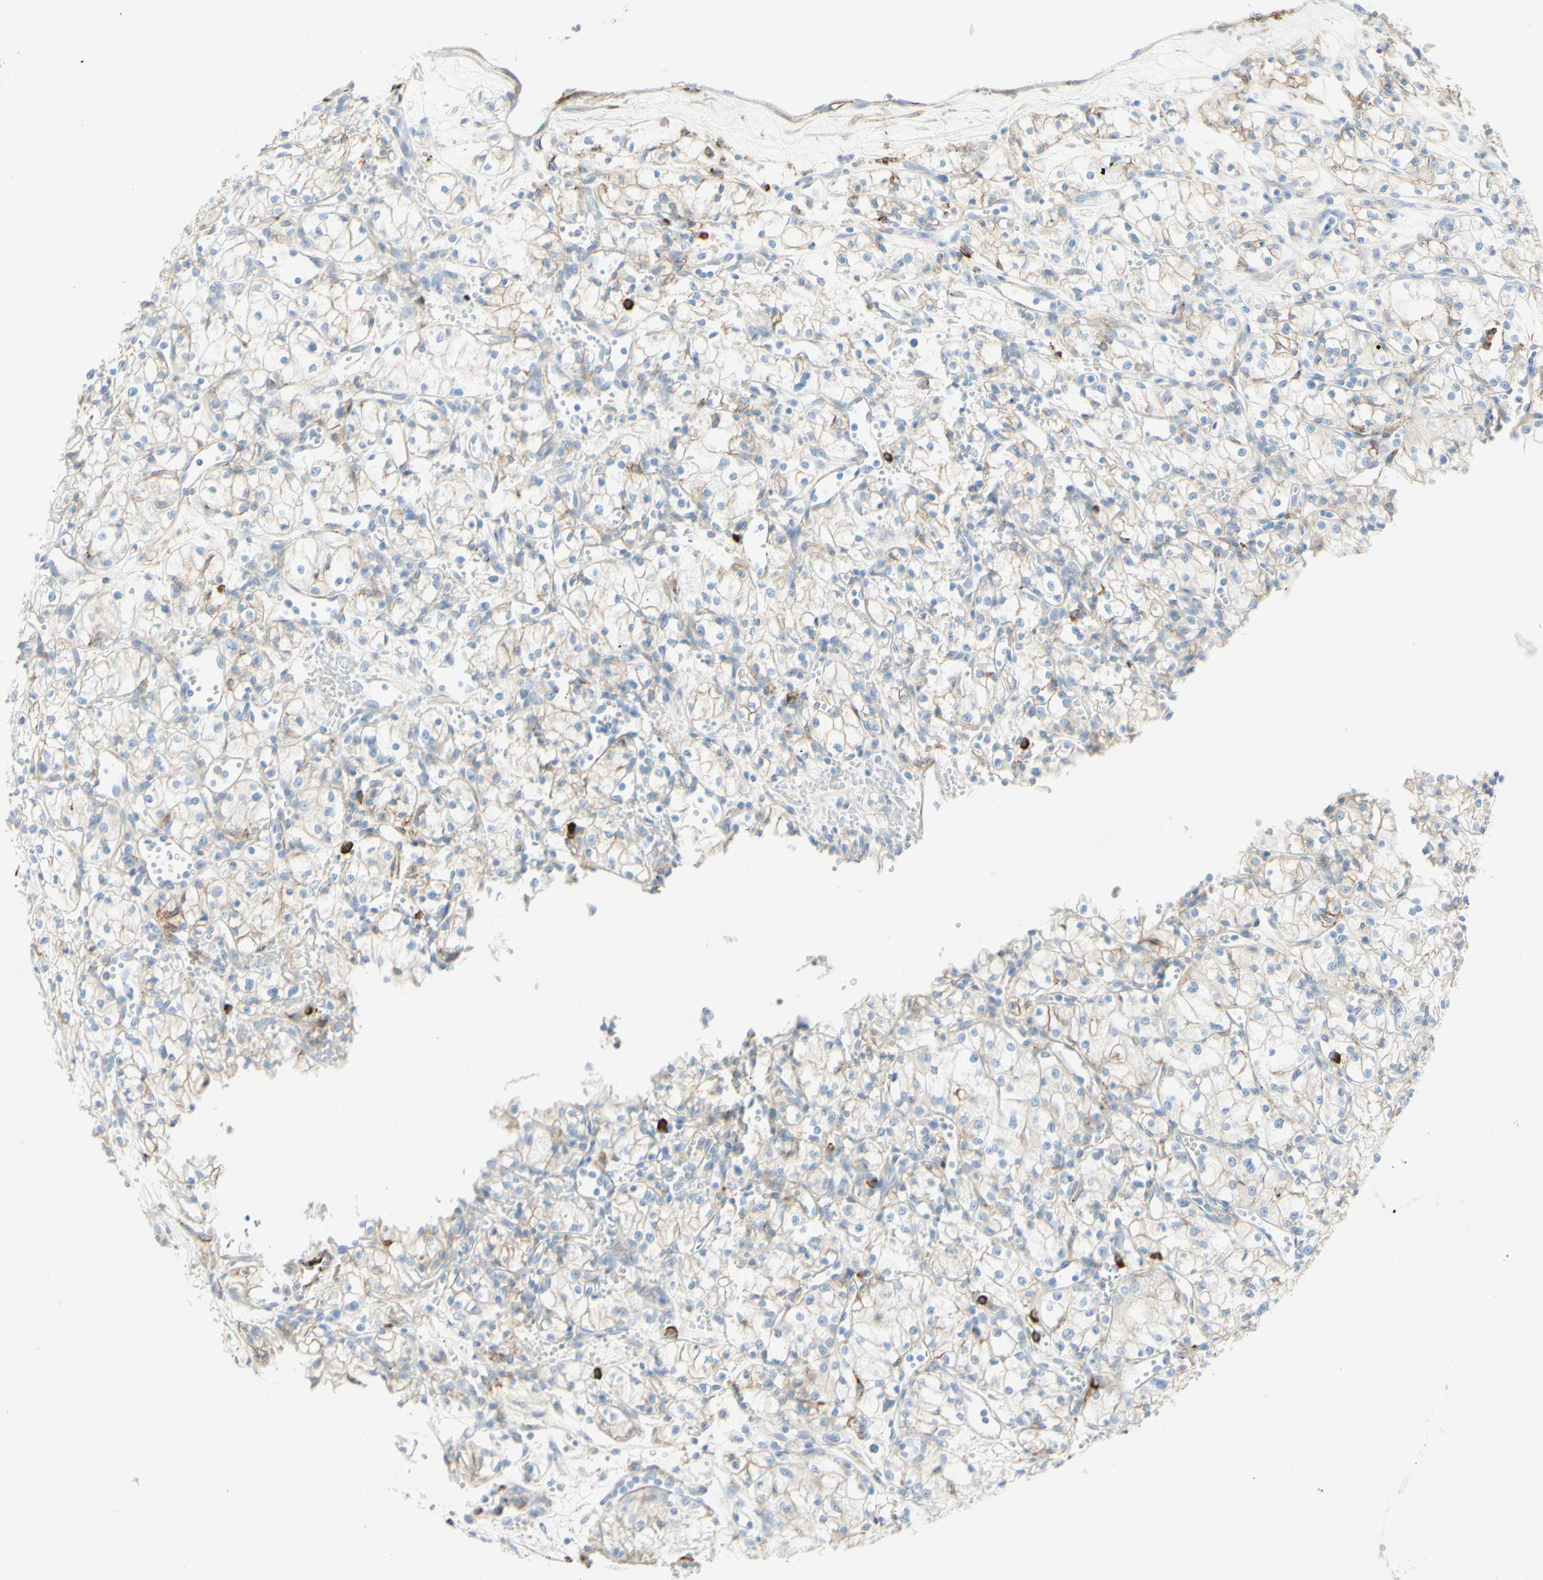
{"staining": {"intensity": "weak", "quantity": "25%-75%", "location": "cytoplasmic/membranous"}, "tissue": "renal cancer", "cell_type": "Tumor cells", "image_type": "cancer", "snomed": [{"axis": "morphology", "description": "Normal tissue, NOS"}, {"axis": "morphology", "description": "Adenocarcinoma, NOS"}, {"axis": "topography", "description": "Kidney"}], "caption": "Adenocarcinoma (renal) tissue demonstrates weak cytoplasmic/membranous positivity in about 25%-75% of tumor cells, visualized by immunohistochemistry. (DAB IHC with brightfield microscopy, high magnification).", "gene": "ALCAM", "patient": {"sex": "male", "age": 59}}